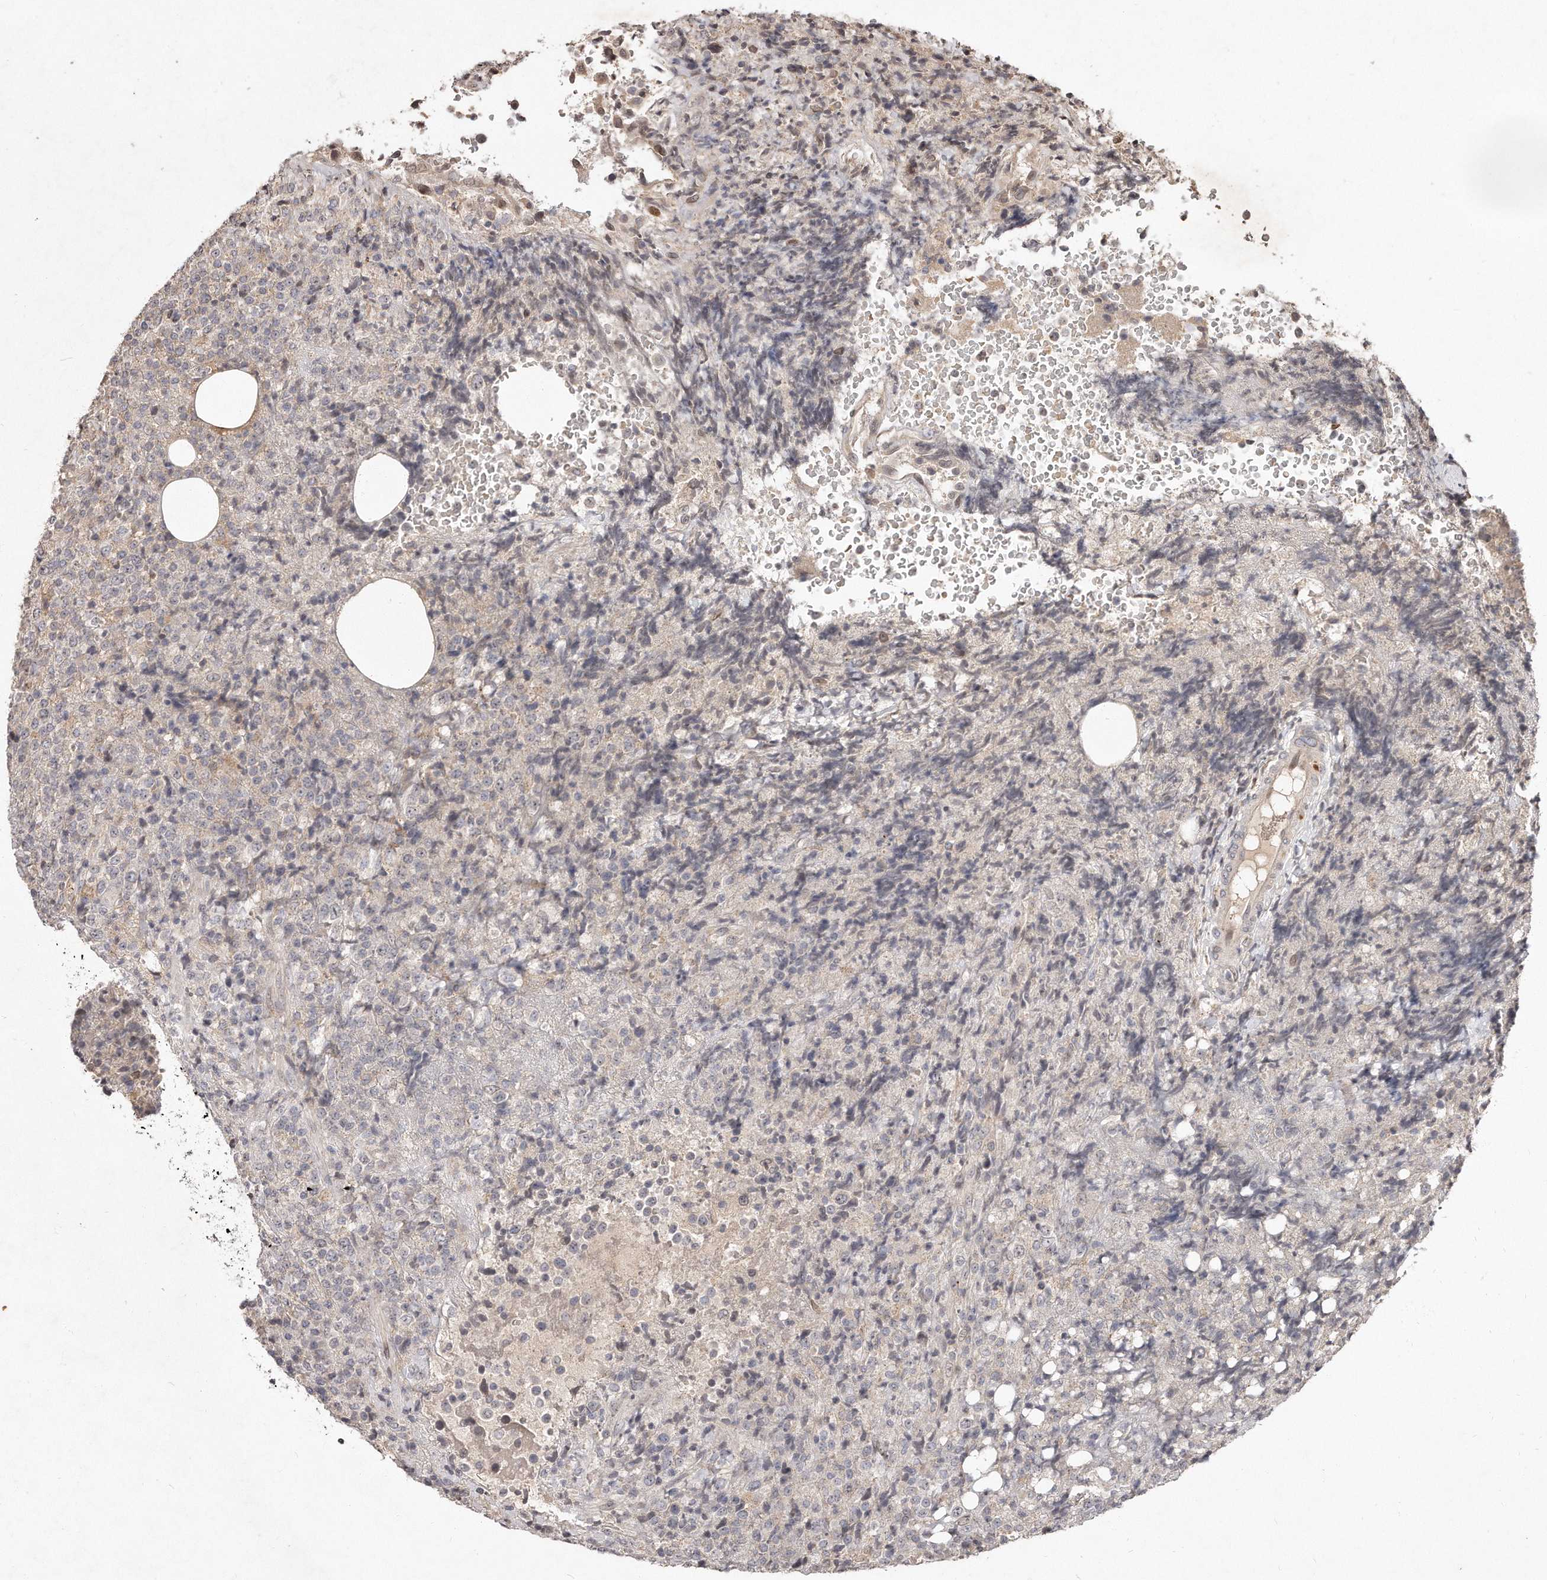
{"staining": {"intensity": "negative", "quantity": "none", "location": "none"}, "tissue": "lymphoma", "cell_type": "Tumor cells", "image_type": "cancer", "snomed": [{"axis": "morphology", "description": "Malignant lymphoma, non-Hodgkin's type, High grade"}, {"axis": "topography", "description": "Lymph node"}], "caption": "Tumor cells show no significant expression in lymphoma. (Brightfield microscopy of DAB immunohistochemistry (IHC) at high magnification).", "gene": "HASPIN", "patient": {"sex": "male", "age": 13}}